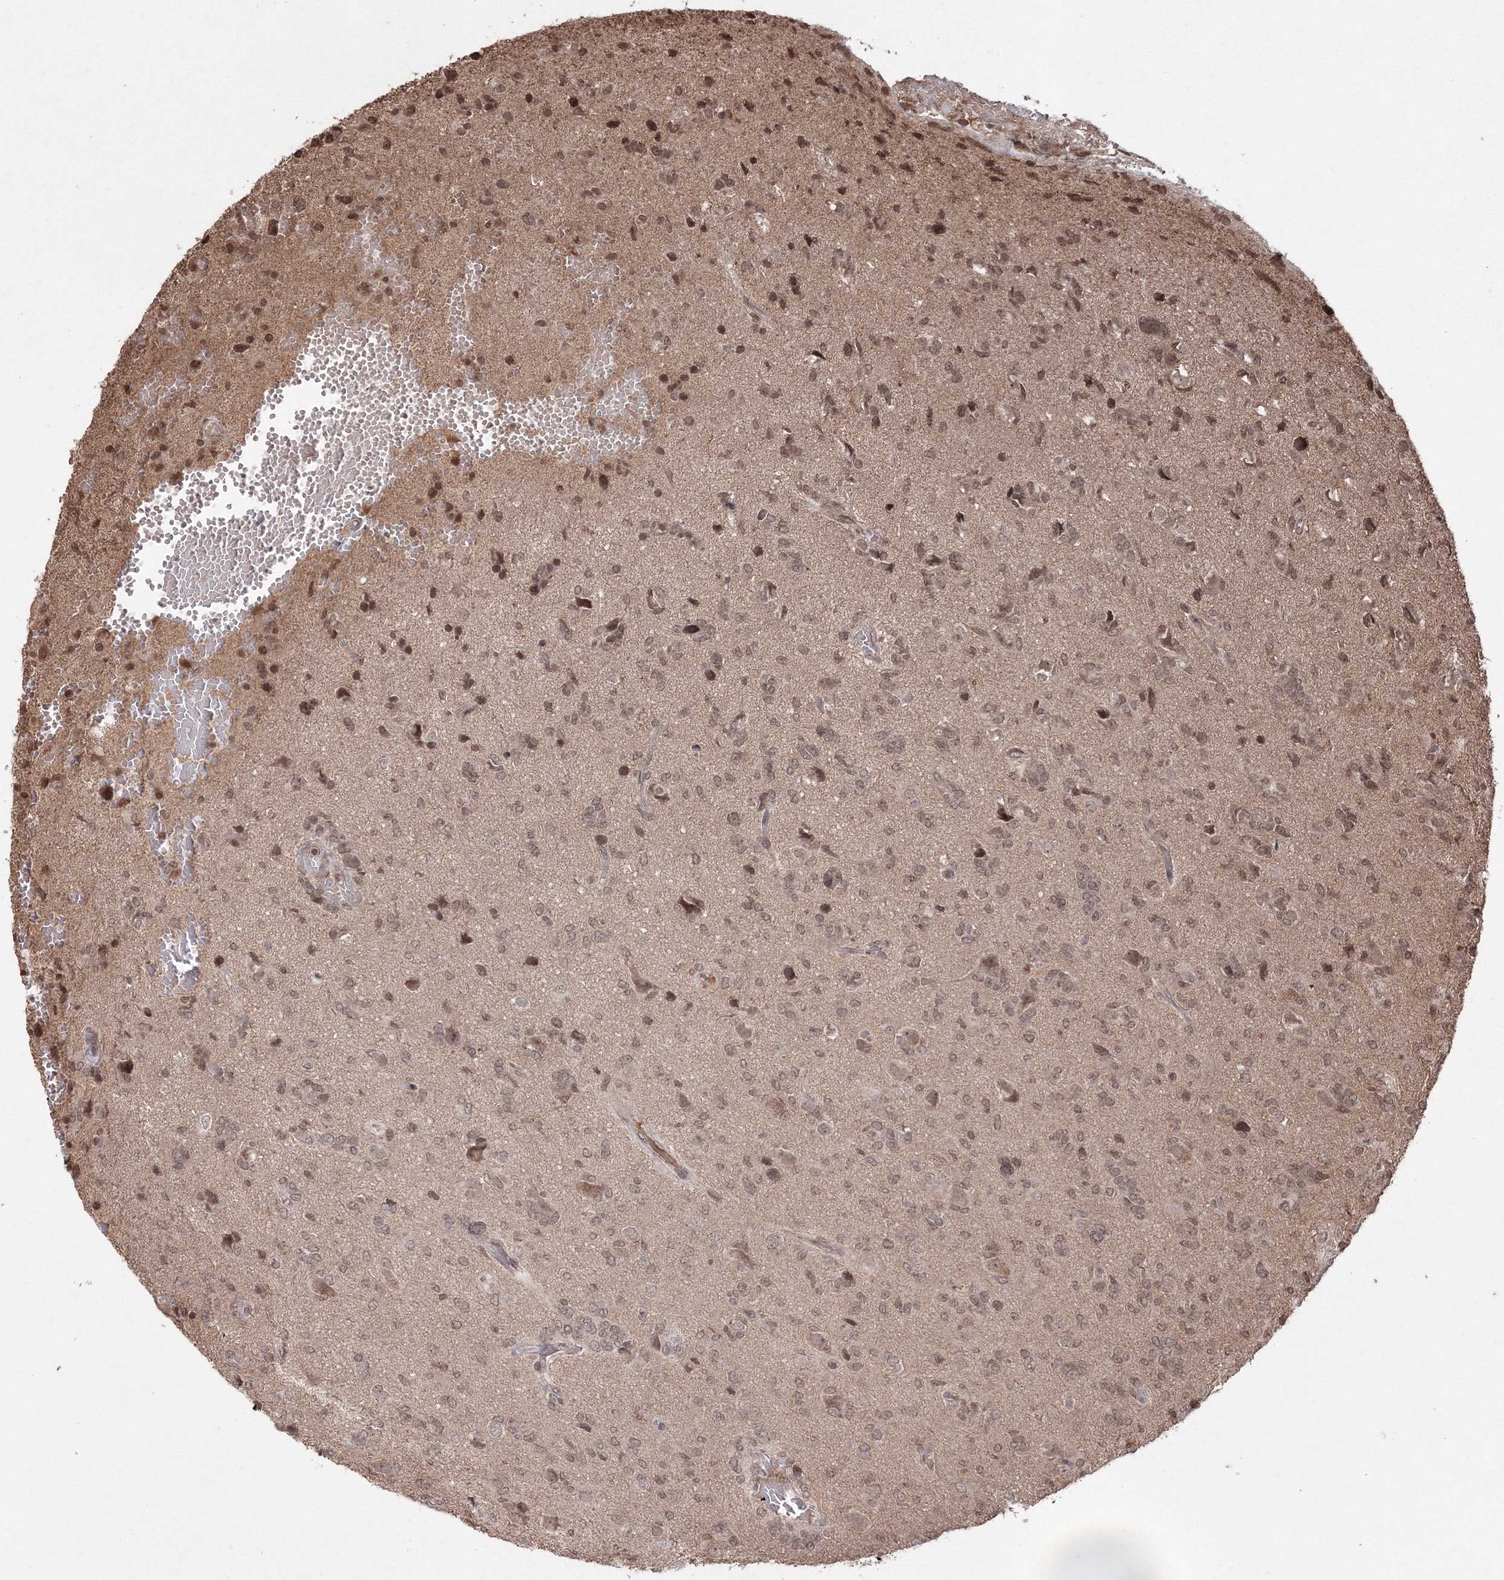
{"staining": {"intensity": "moderate", "quantity": ">75%", "location": "nuclear"}, "tissue": "glioma", "cell_type": "Tumor cells", "image_type": "cancer", "snomed": [{"axis": "morphology", "description": "Glioma, malignant, High grade"}, {"axis": "topography", "description": "Brain"}], "caption": "Moderate nuclear protein staining is present in approximately >75% of tumor cells in glioma. (DAB = brown stain, brightfield microscopy at high magnification).", "gene": "PEX13", "patient": {"sex": "female", "age": 59}}